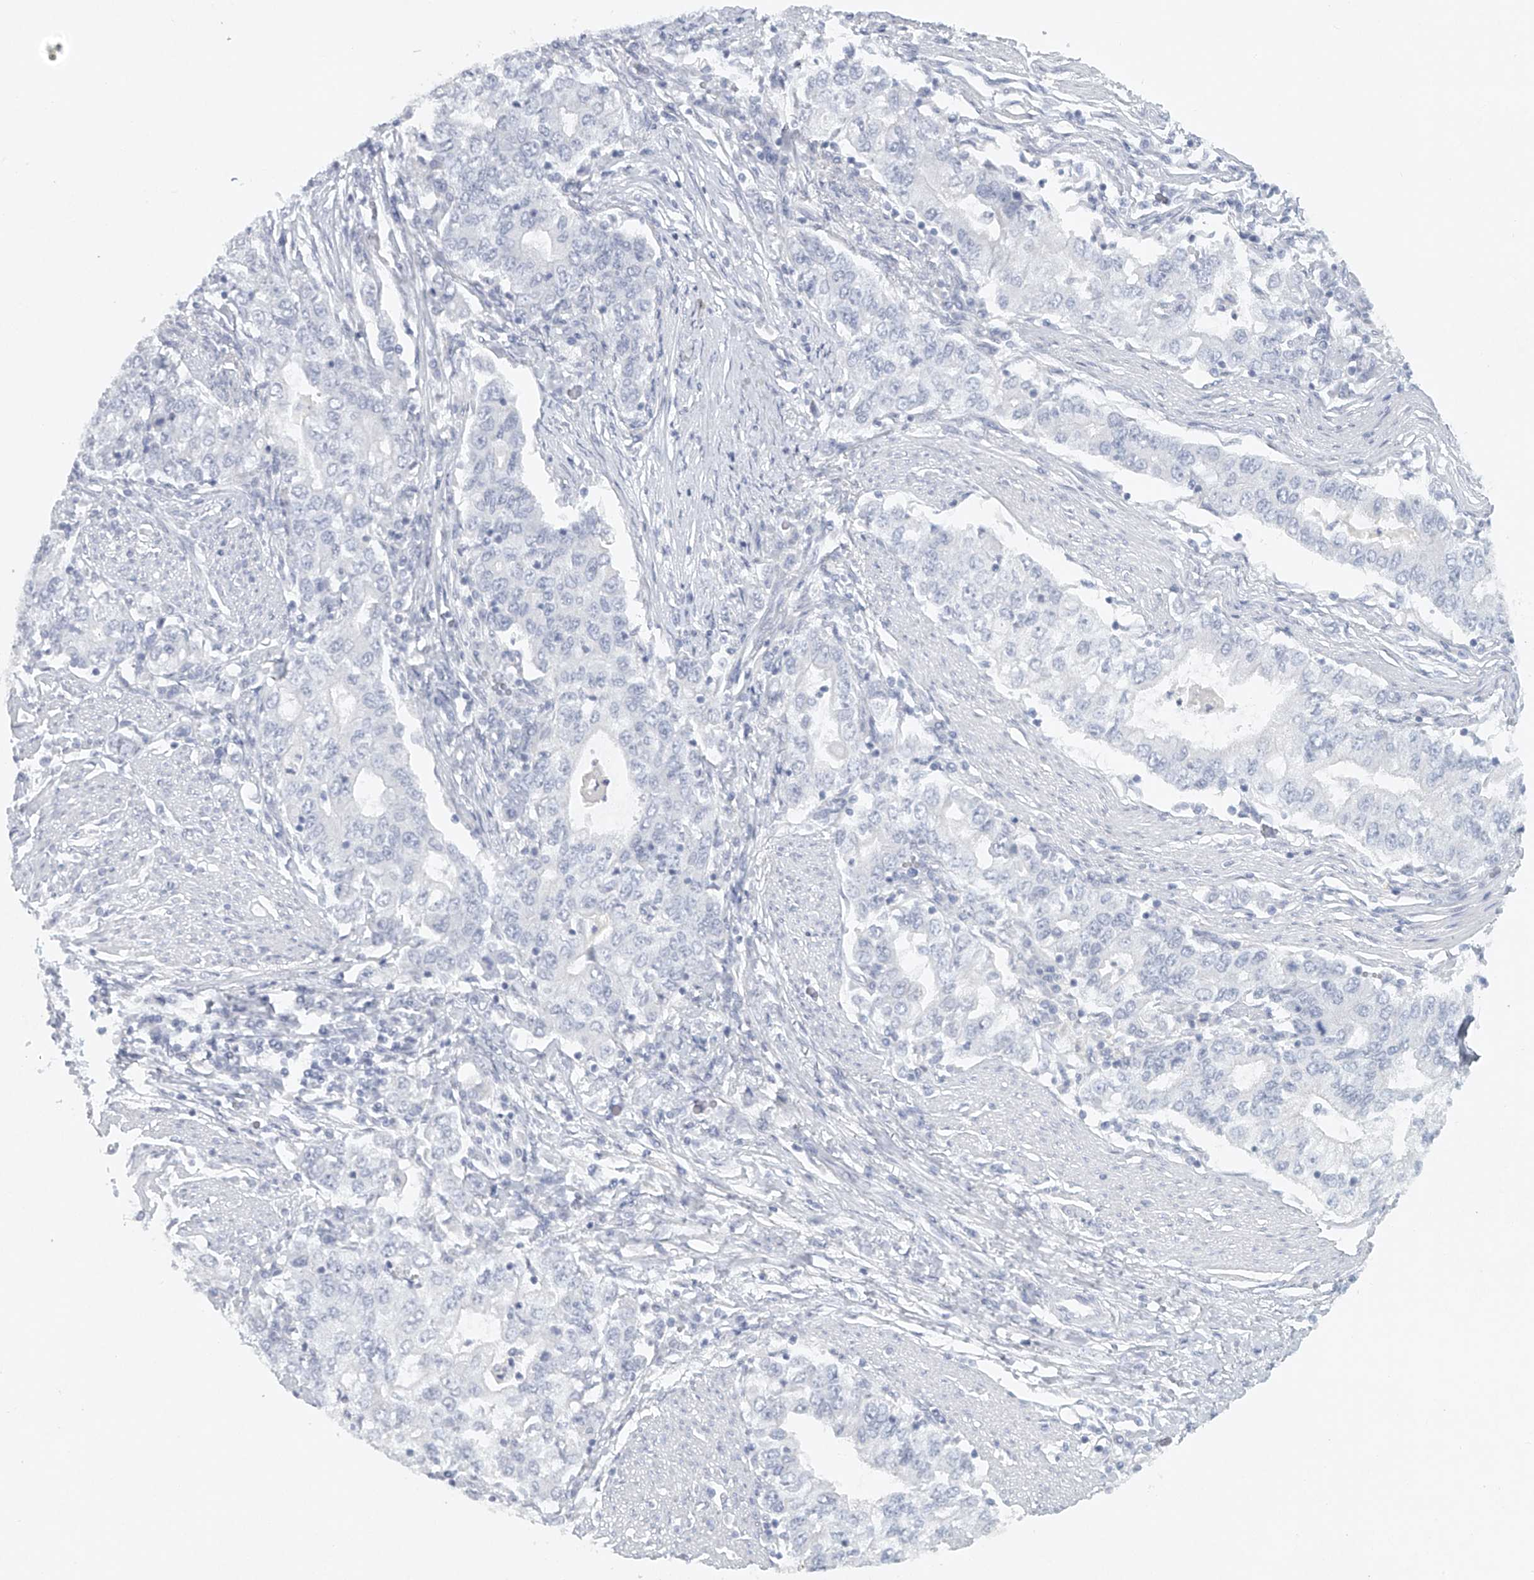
{"staining": {"intensity": "negative", "quantity": "none", "location": "none"}, "tissue": "stomach cancer", "cell_type": "Tumor cells", "image_type": "cancer", "snomed": [{"axis": "morphology", "description": "Adenocarcinoma, NOS"}, {"axis": "topography", "description": "Stomach, lower"}], "caption": "Tumor cells show no significant protein positivity in stomach adenocarcinoma.", "gene": "FAT2", "patient": {"sex": "female", "age": 72}}